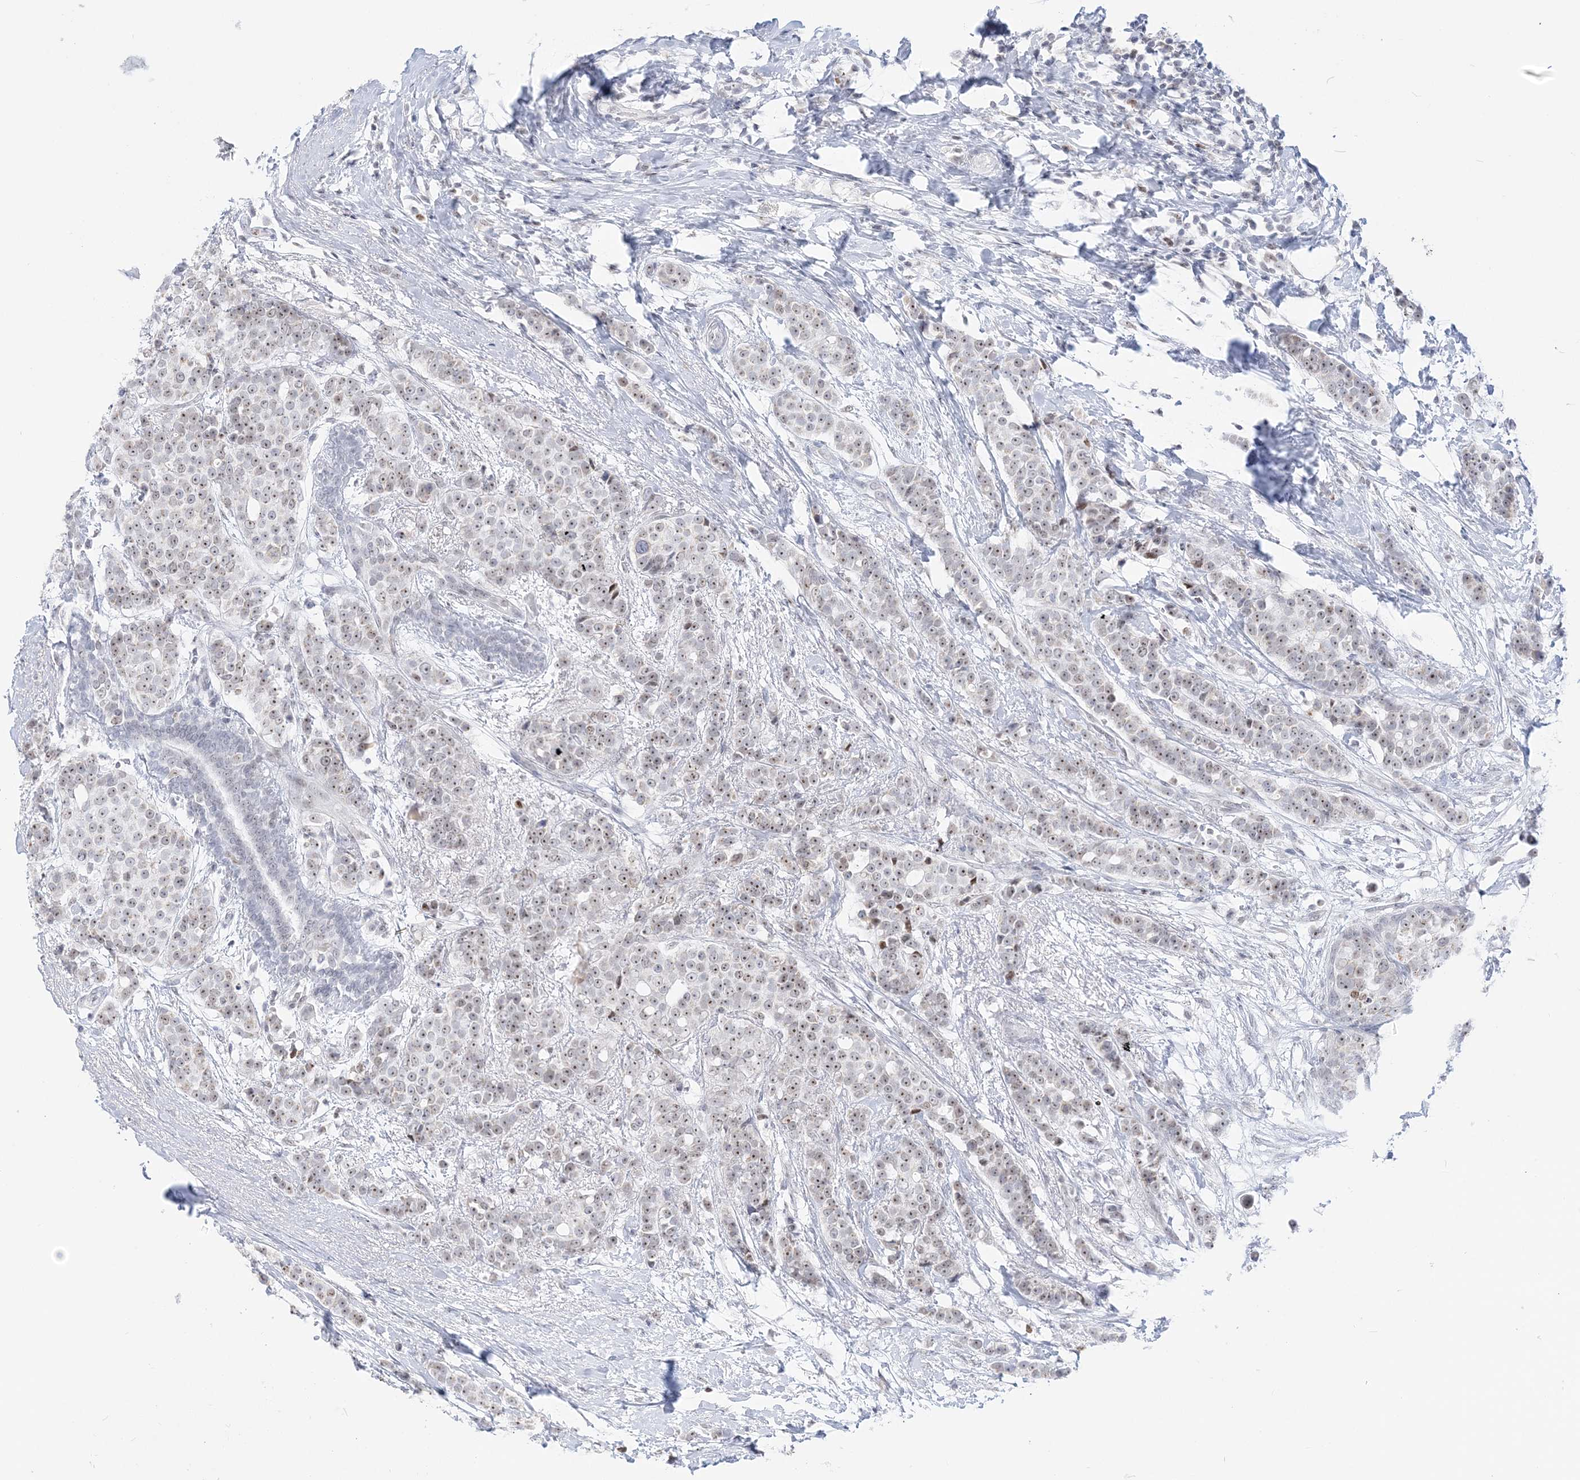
{"staining": {"intensity": "moderate", "quantity": "25%-75%", "location": "nuclear"}, "tissue": "breast cancer", "cell_type": "Tumor cells", "image_type": "cancer", "snomed": [{"axis": "morphology", "description": "Lobular carcinoma"}, {"axis": "topography", "description": "Breast"}], "caption": "Immunohistochemical staining of breast cancer reveals medium levels of moderate nuclear protein expression in approximately 25%-75% of tumor cells.", "gene": "DDX21", "patient": {"sex": "female", "age": 51}}